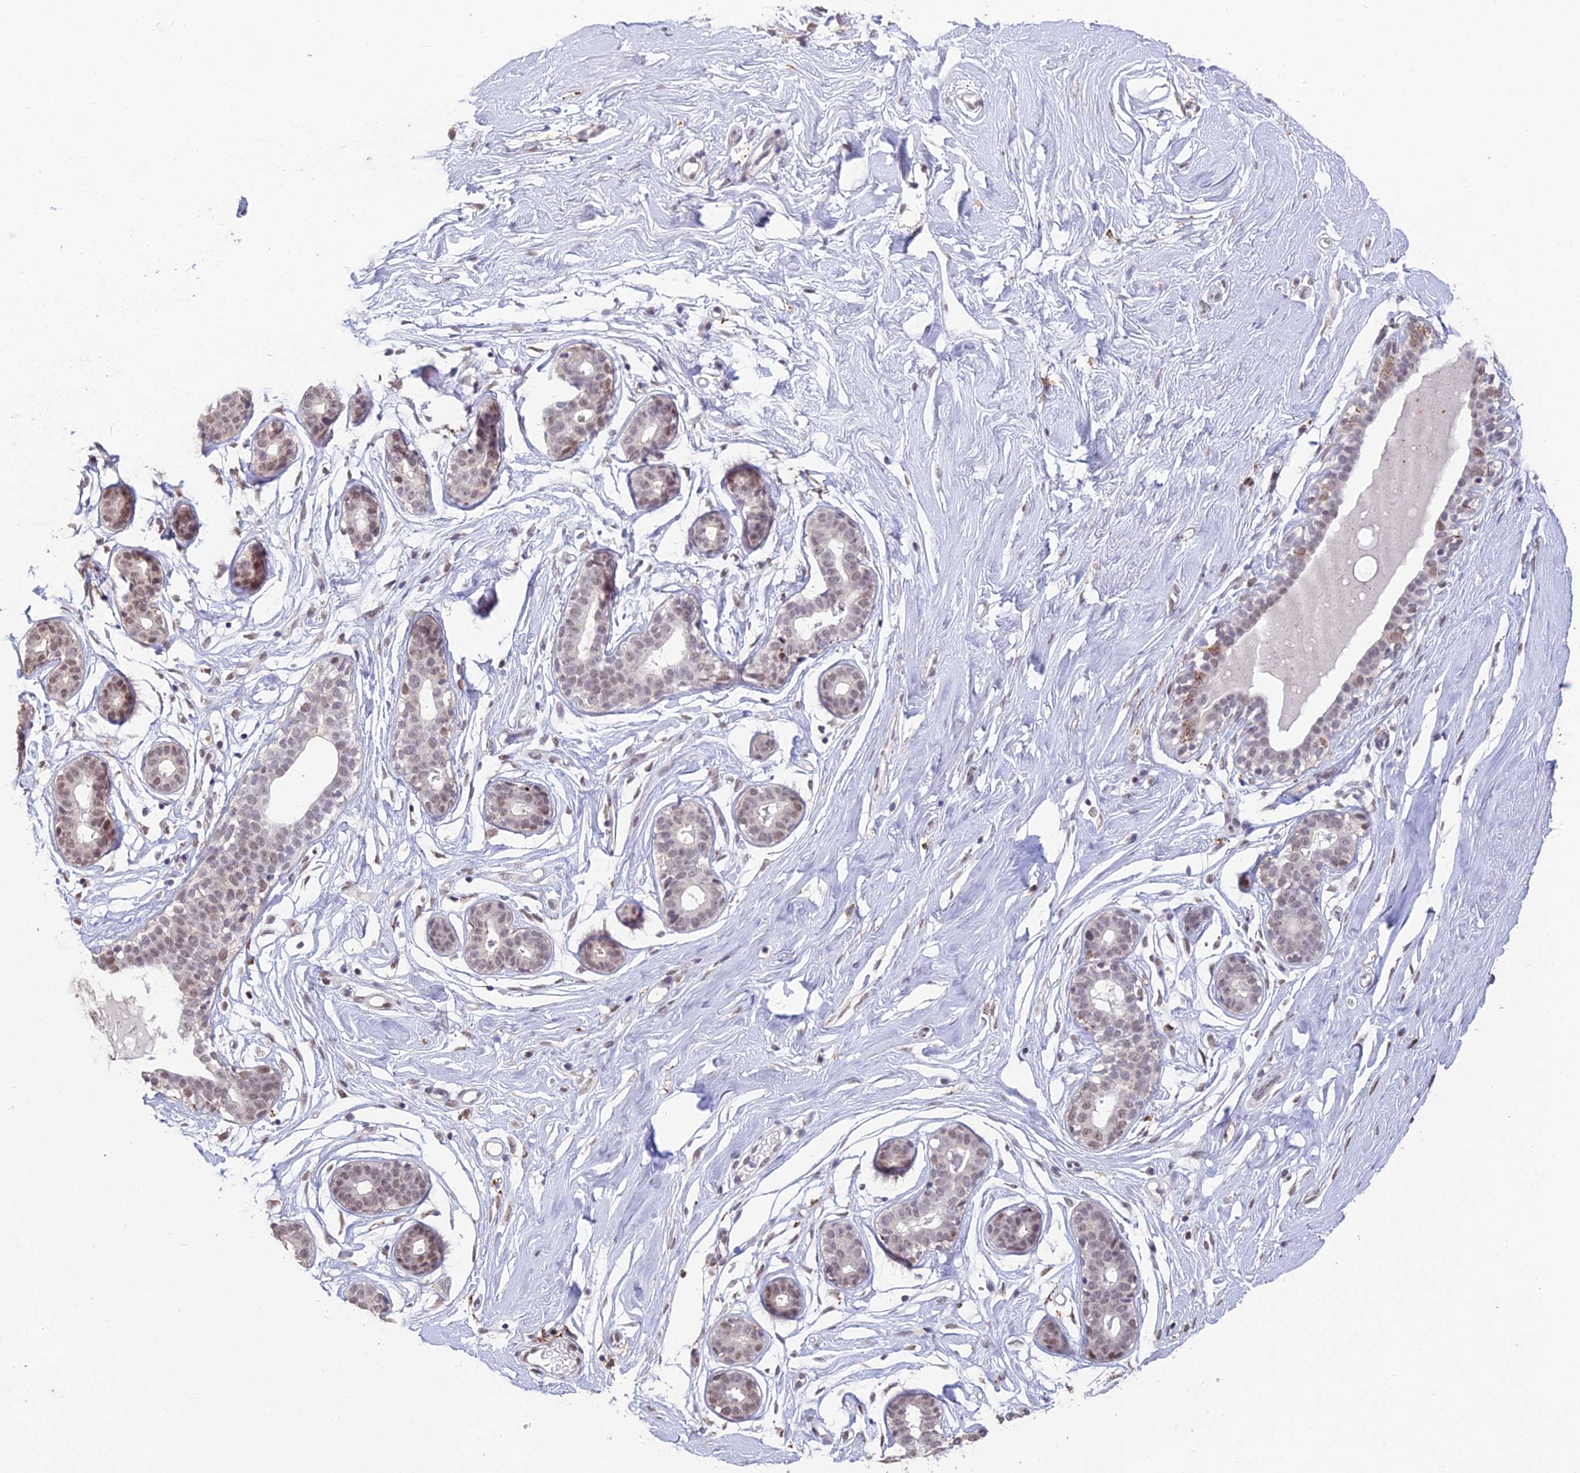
{"staining": {"intensity": "moderate", "quantity": ">75%", "location": "nuclear"}, "tissue": "breast", "cell_type": "Adipocytes", "image_type": "normal", "snomed": [{"axis": "morphology", "description": "Normal tissue, NOS"}, {"axis": "morphology", "description": "Adenoma, NOS"}, {"axis": "topography", "description": "Breast"}], "caption": "This histopathology image reveals immunohistochemistry (IHC) staining of normal human breast, with medium moderate nuclear staining in about >75% of adipocytes.", "gene": "ABHD17A", "patient": {"sex": "female", "age": 23}}